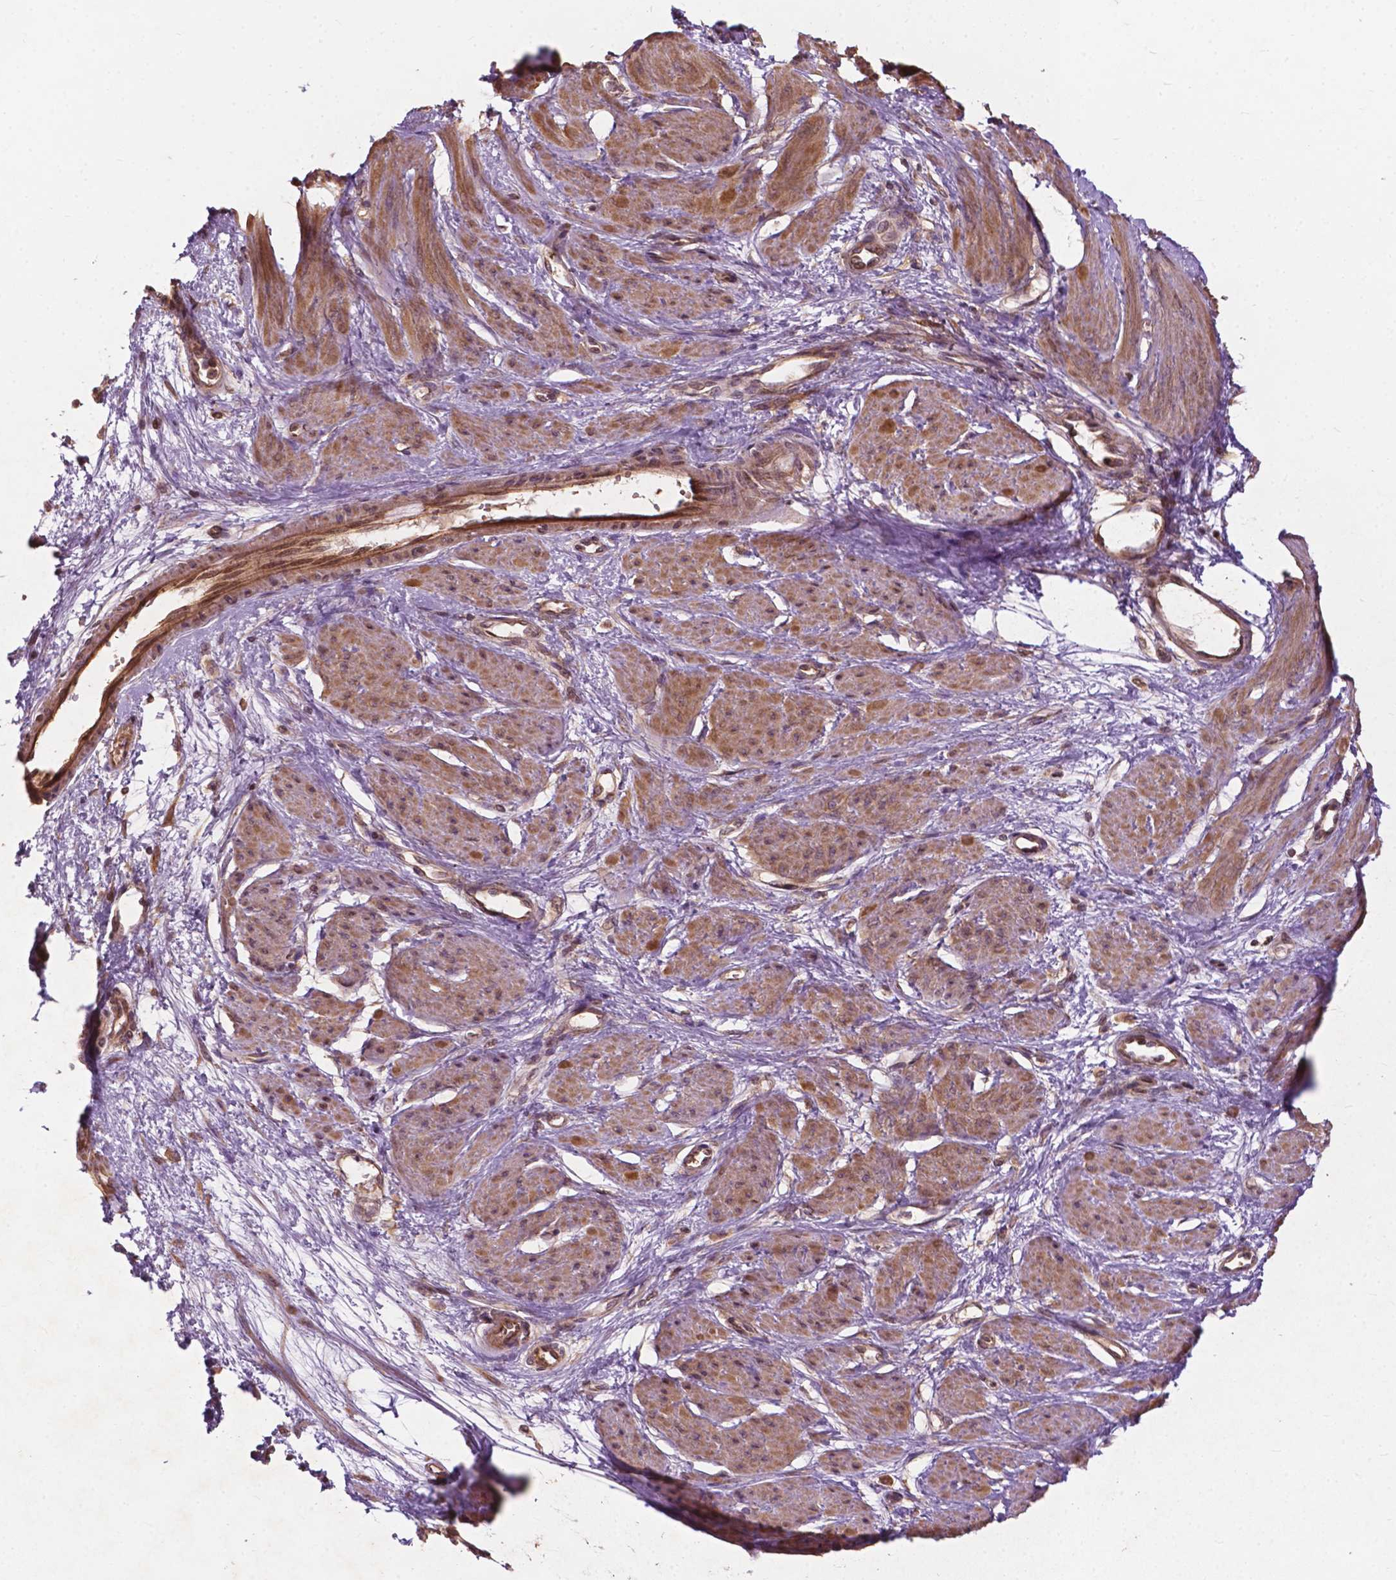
{"staining": {"intensity": "moderate", "quantity": "25%-75%", "location": "cytoplasmic/membranous"}, "tissue": "smooth muscle", "cell_type": "Smooth muscle cells", "image_type": "normal", "snomed": [{"axis": "morphology", "description": "Normal tissue, NOS"}, {"axis": "topography", "description": "Smooth muscle"}, {"axis": "topography", "description": "Uterus"}], "caption": "Immunohistochemical staining of unremarkable human smooth muscle reveals 25%-75% levels of moderate cytoplasmic/membranous protein expression in approximately 25%-75% of smooth muscle cells. (Brightfield microscopy of DAB IHC at high magnification).", "gene": "CDC42BPA", "patient": {"sex": "female", "age": 39}}